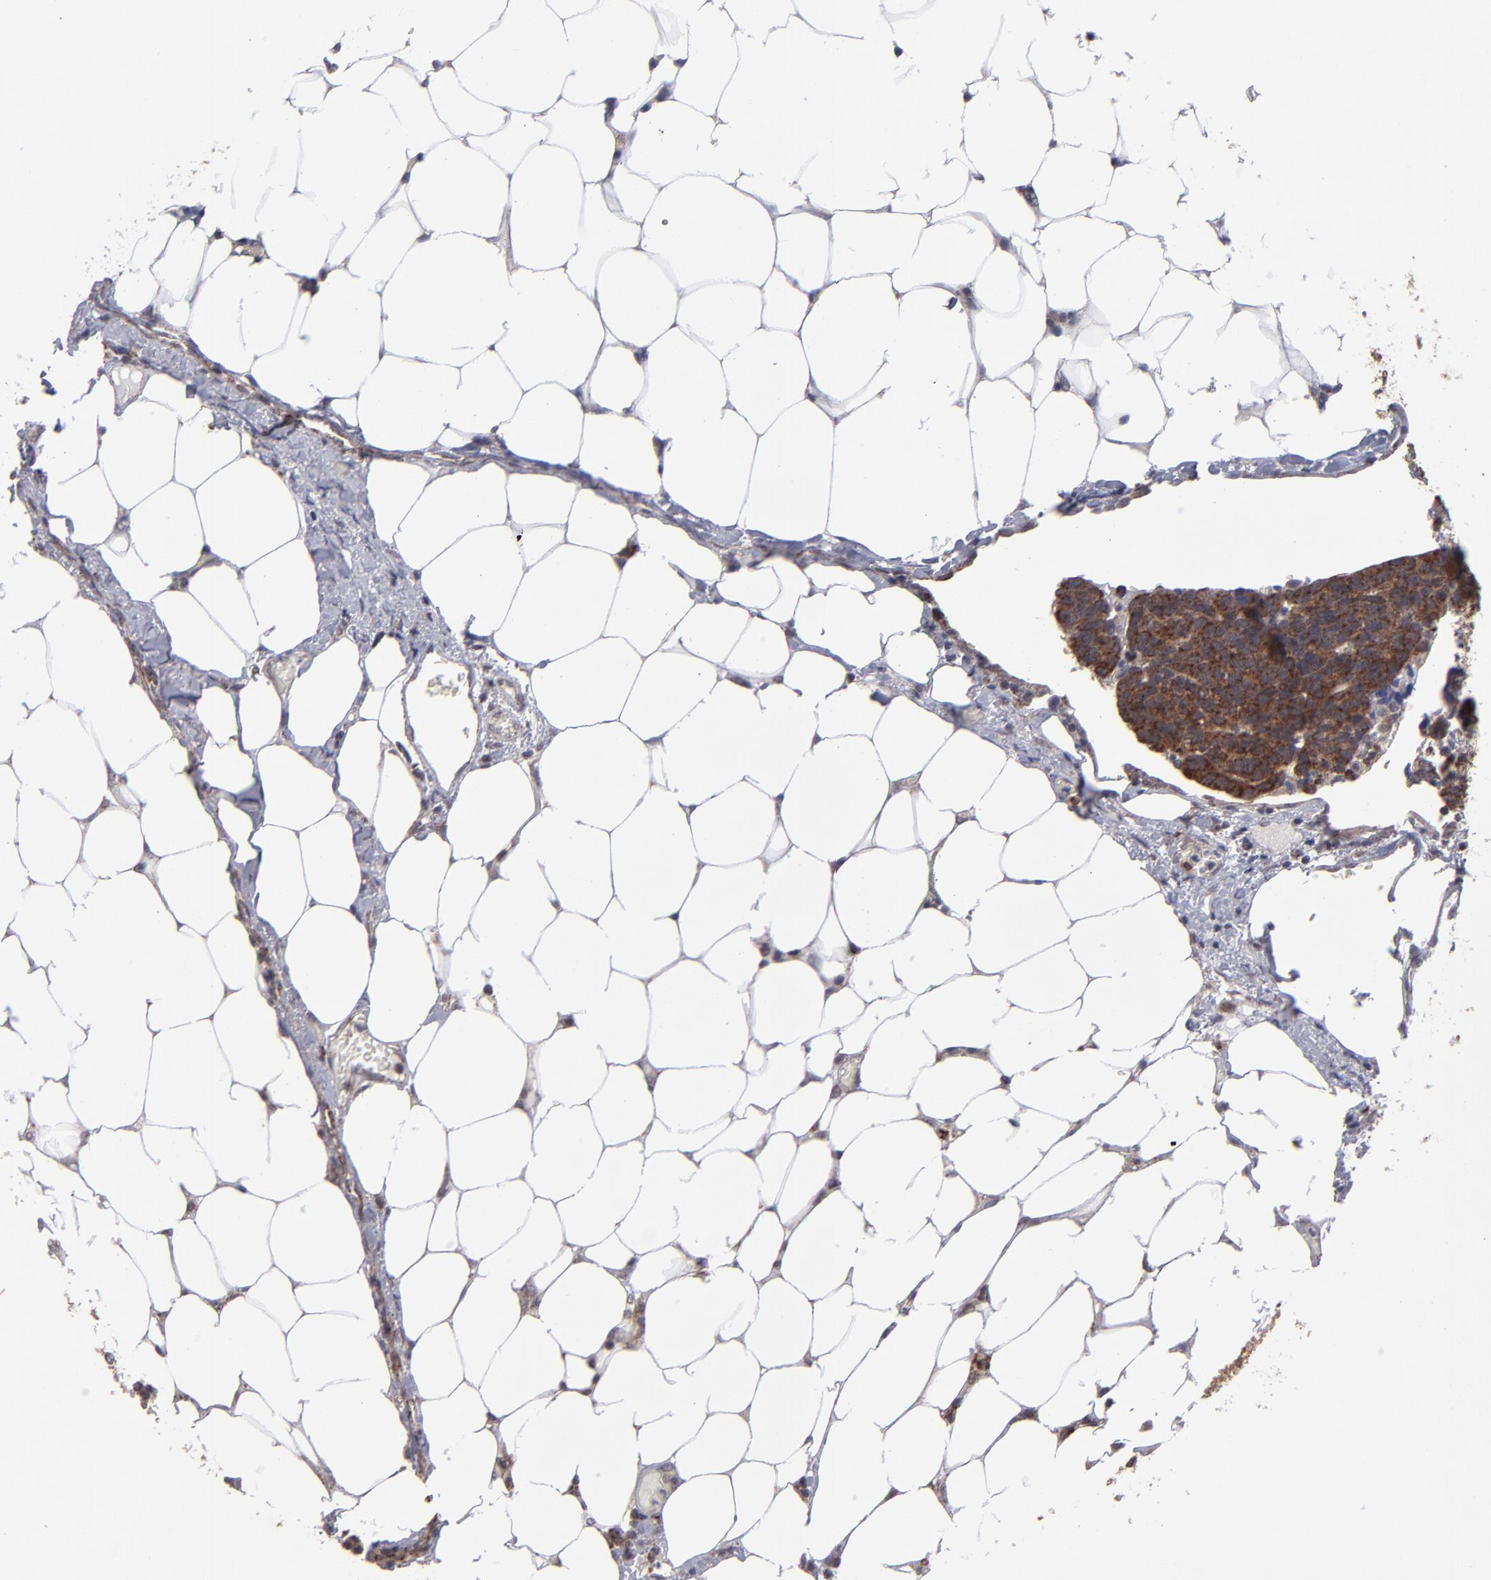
{"staining": {"intensity": "moderate", "quantity": ">75%", "location": "cytoplasmic/membranous"}, "tissue": "colorectal cancer", "cell_type": "Tumor cells", "image_type": "cancer", "snomed": [{"axis": "morphology", "description": "Adenocarcinoma, NOS"}, {"axis": "topography", "description": "Colon"}], "caption": "A high-resolution photomicrograph shows immunohistochemistry (IHC) staining of adenocarcinoma (colorectal), which shows moderate cytoplasmic/membranous expression in approximately >75% of tumor cells. The protein is stained brown, and the nuclei are stained in blue (DAB IHC with brightfield microscopy, high magnification).", "gene": "SLC15A1", "patient": {"sex": "female", "age": 86}}